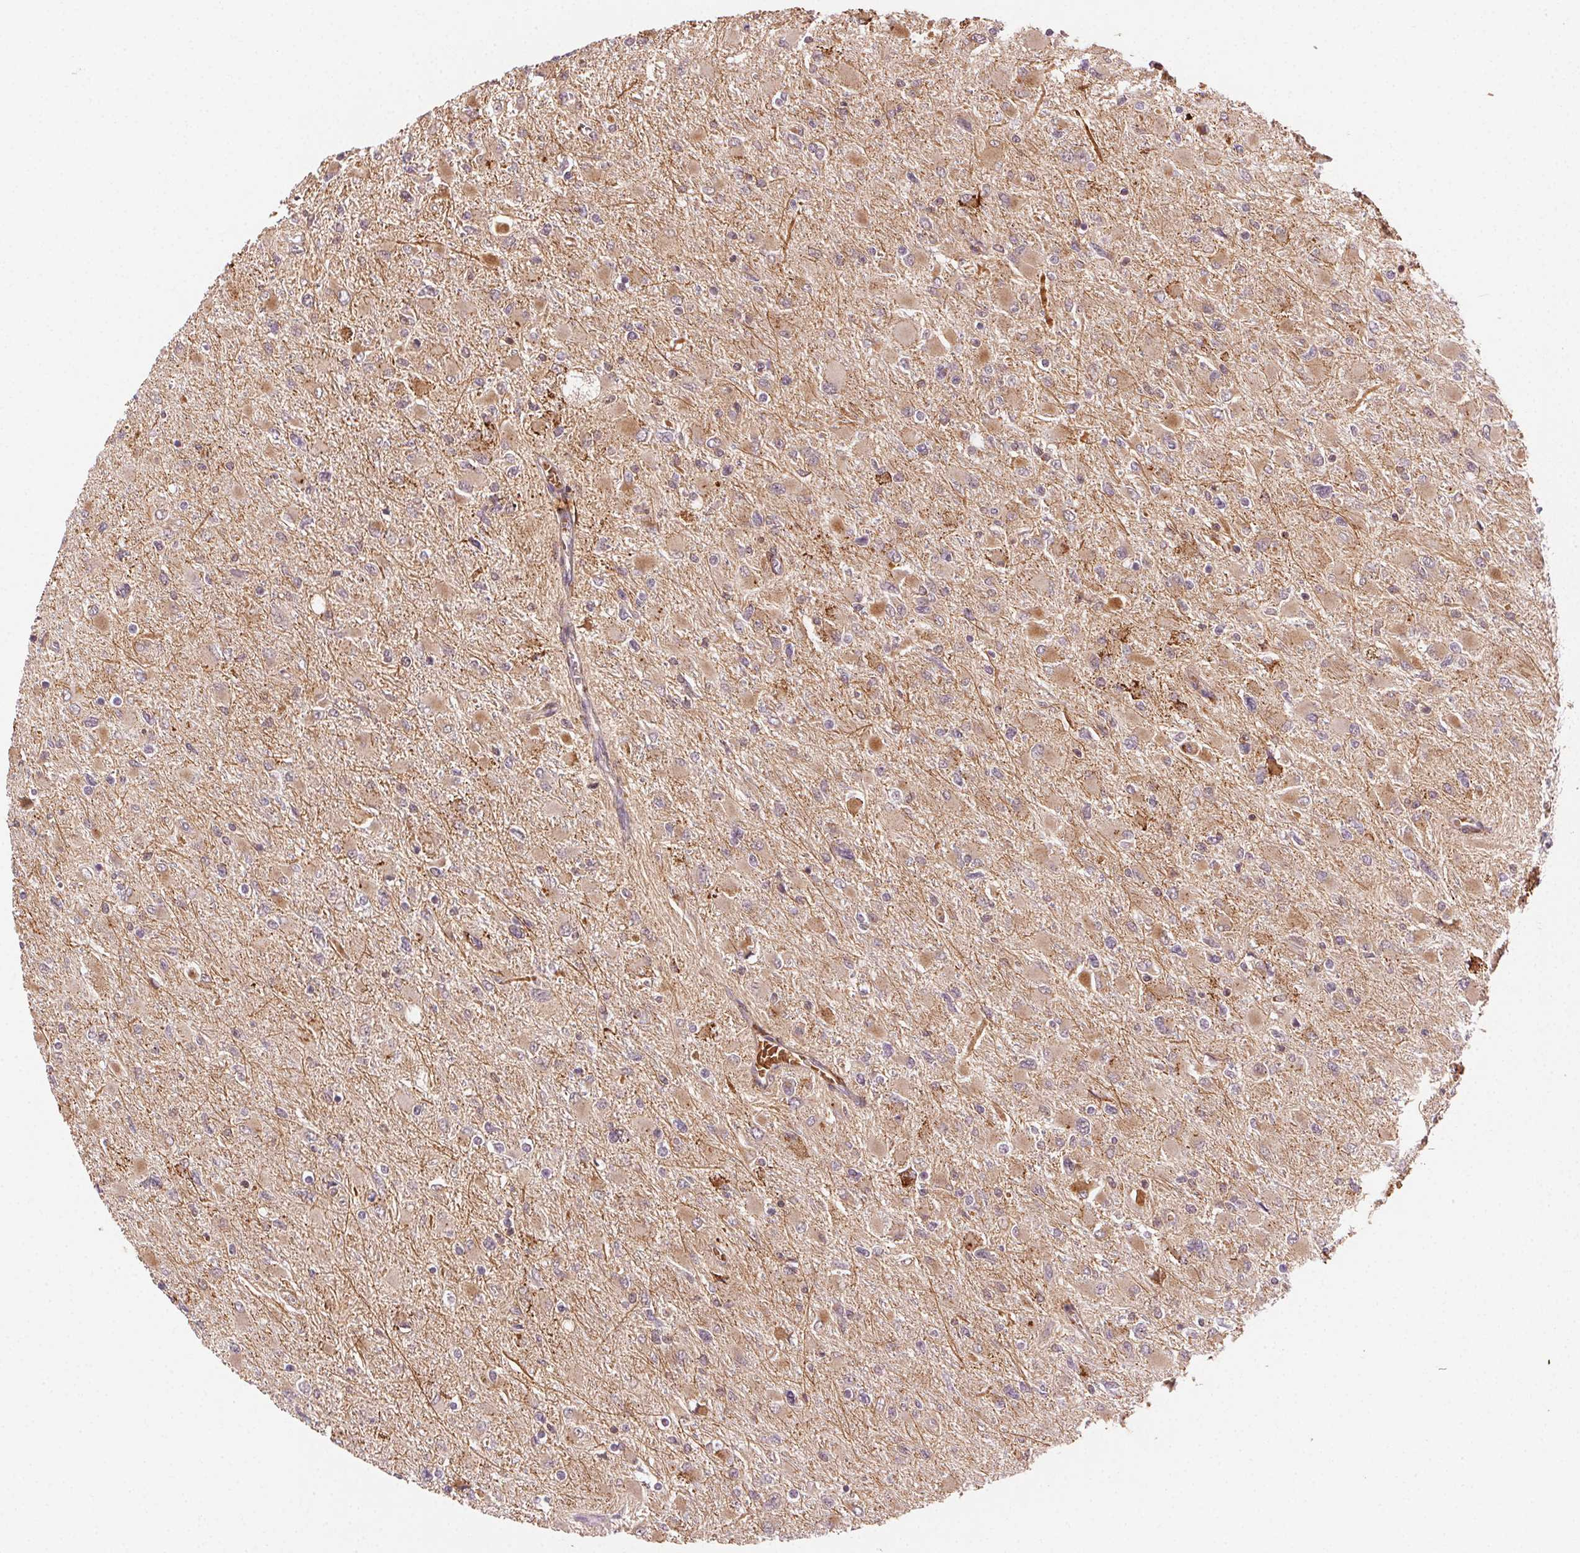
{"staining": {"intensity": "weak", "quantity": ">75%", "location": "cytoplasmic/membranous"}, "tissue": "glioma", "cell_type": "Tumor cells", "image_type": "cancer", "snomed": [{"axis": "morphology", "description": "Glioma, malignant, High grade"}, {"axis": "topography", "description": "Cerebral cortex"}], "caption": "A micrograph of human malignant glioma (high-grade) stained for a protein exhibits weak cytoplasmic/membranous brown staining in tumor cells. The staining was performed using DAB to visualize the protein expression in brown, while the nuclei were stained in blue with hematoxylin (Magnification: 20x).", "gene": "KLHL15", "patient": {"sex": "female", "age": 36}}